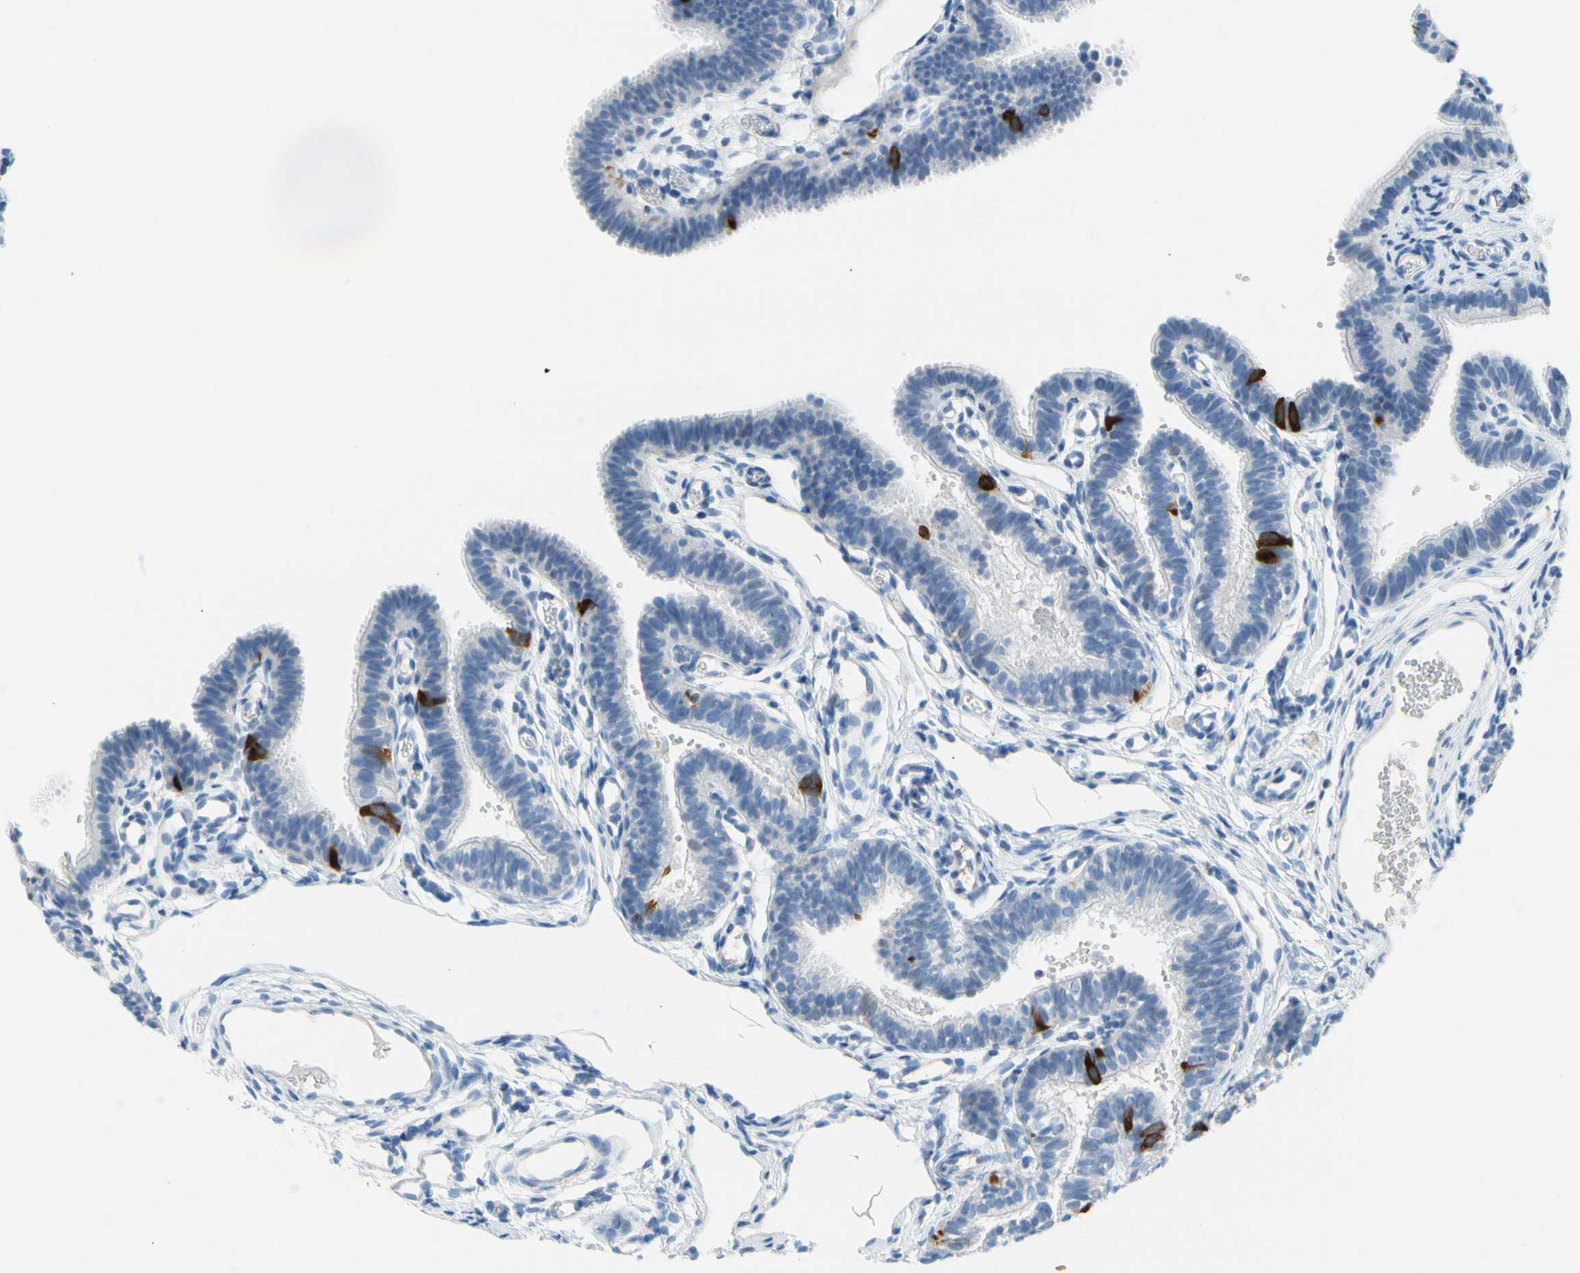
{"staining": {"intensity": "strong", "quantity": "<25%", "location": "cytoplasmic/membranous"}, "tissue": "fallopian tube", "cell_type": "Glandular cells", "image_type": "normal", "snomed": [{"axis": "morphology", "description": "Normal tissue, NOS"}, {"axis": "topography", "description": "Fallopian tube"}, {"axis": "topography", "description": "Placenta"}], "caption": "Protein expression by immunohistochemistry (IHC) displays strong cytoplasmic/membranous positivity in about <25% of glandular cells in benign fallopian tube.", "gene": "TACC3", "patient": {"sex": "female", "age": 34}}